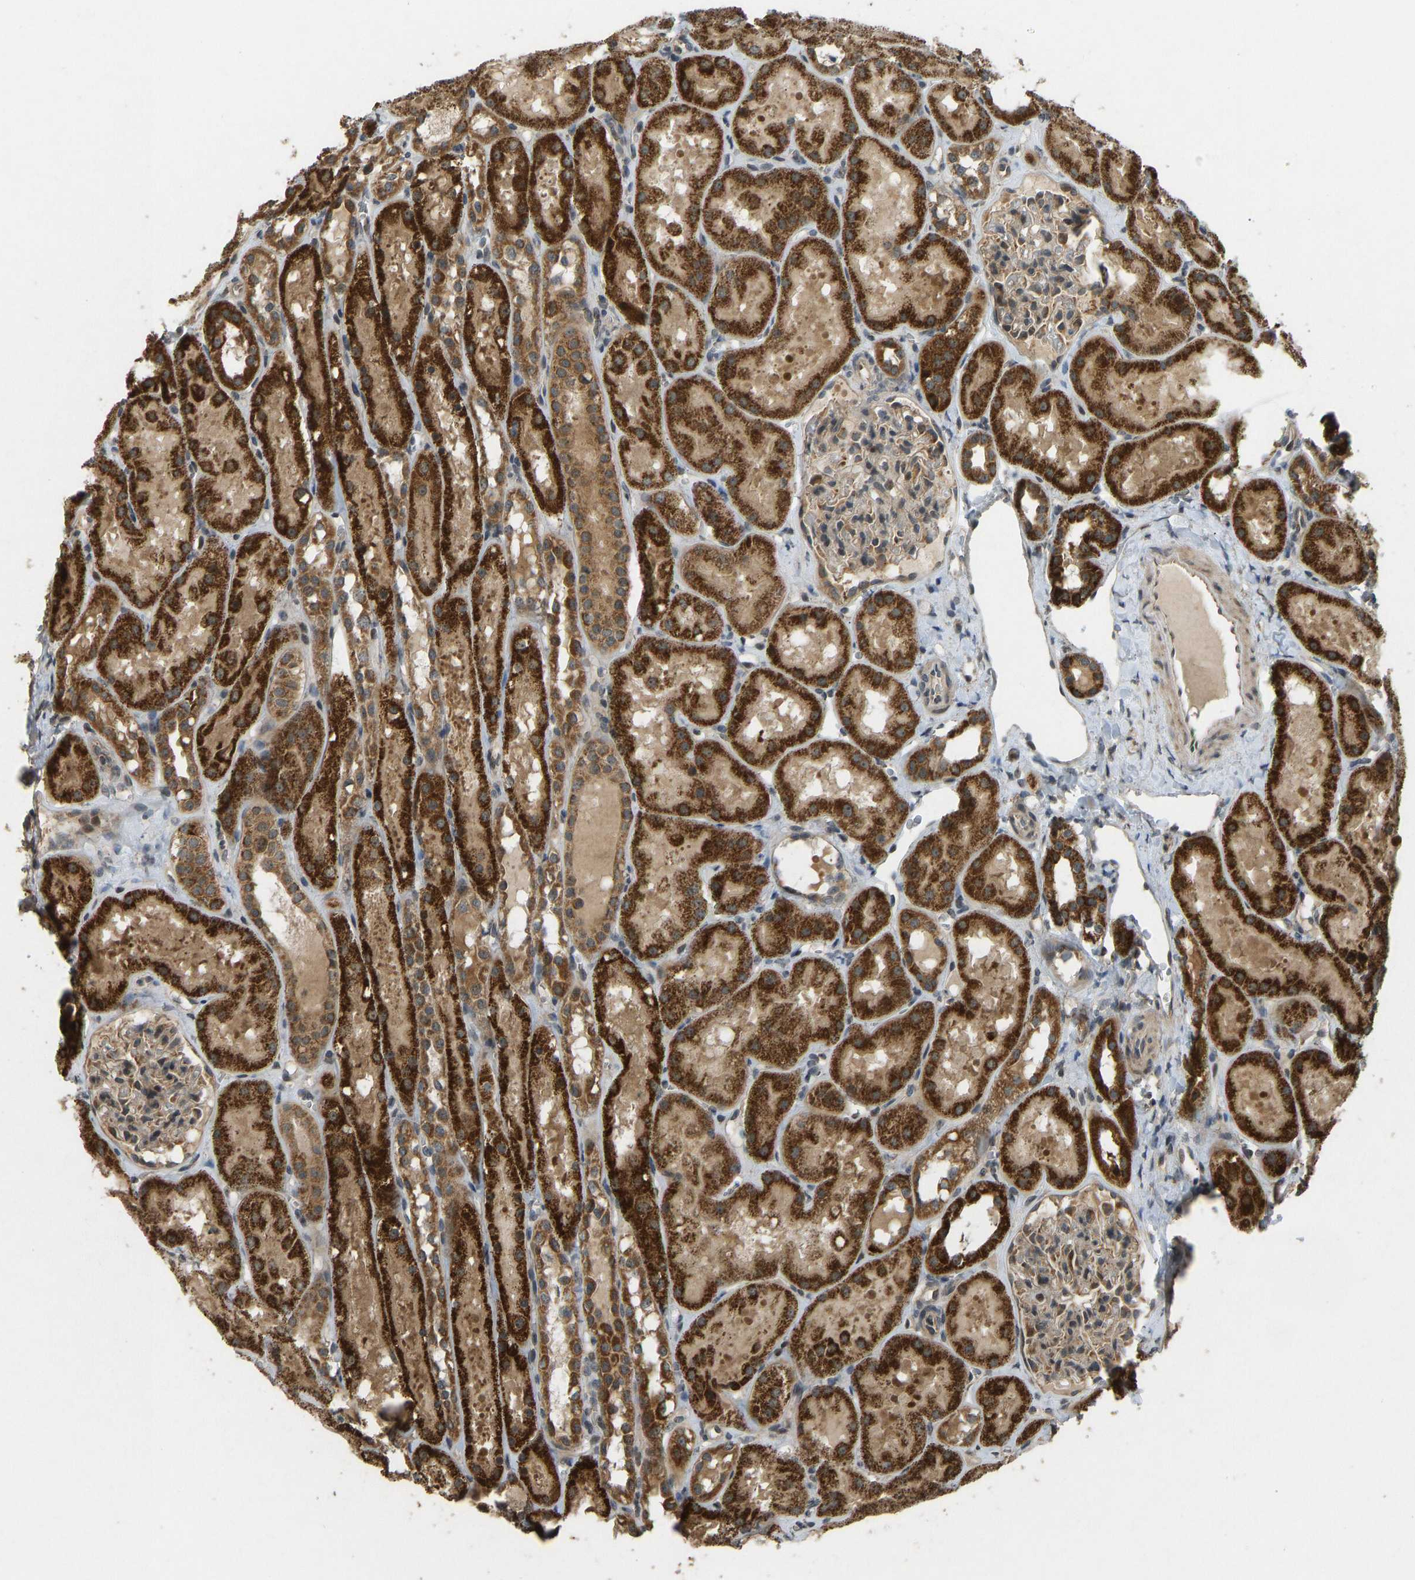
{"staining": {"intensity": "moderate", "quantity": "25%-75%", "location": "cytoplasmic/membranous"}, "tissue": "kidney", "cell_type": "Cells in glomeruli", "image_type": "normal", "snomed": [{"axis": "morphology", "description": "Normal tissue, NOS"}, {"axis": "topography", "description": "Kidney"}, {"axis": "topography", "description": "Urinary bladder"}], "caption": "Protein expression by immunohistochemistry (IHC) demonstrates moderate cytoplasmic/membranous expression in approximately 25%-75% of cells in glomeruli in normal kidney.", "gene": "ACADS", "patient": {"sex": "male", "age": 16}}